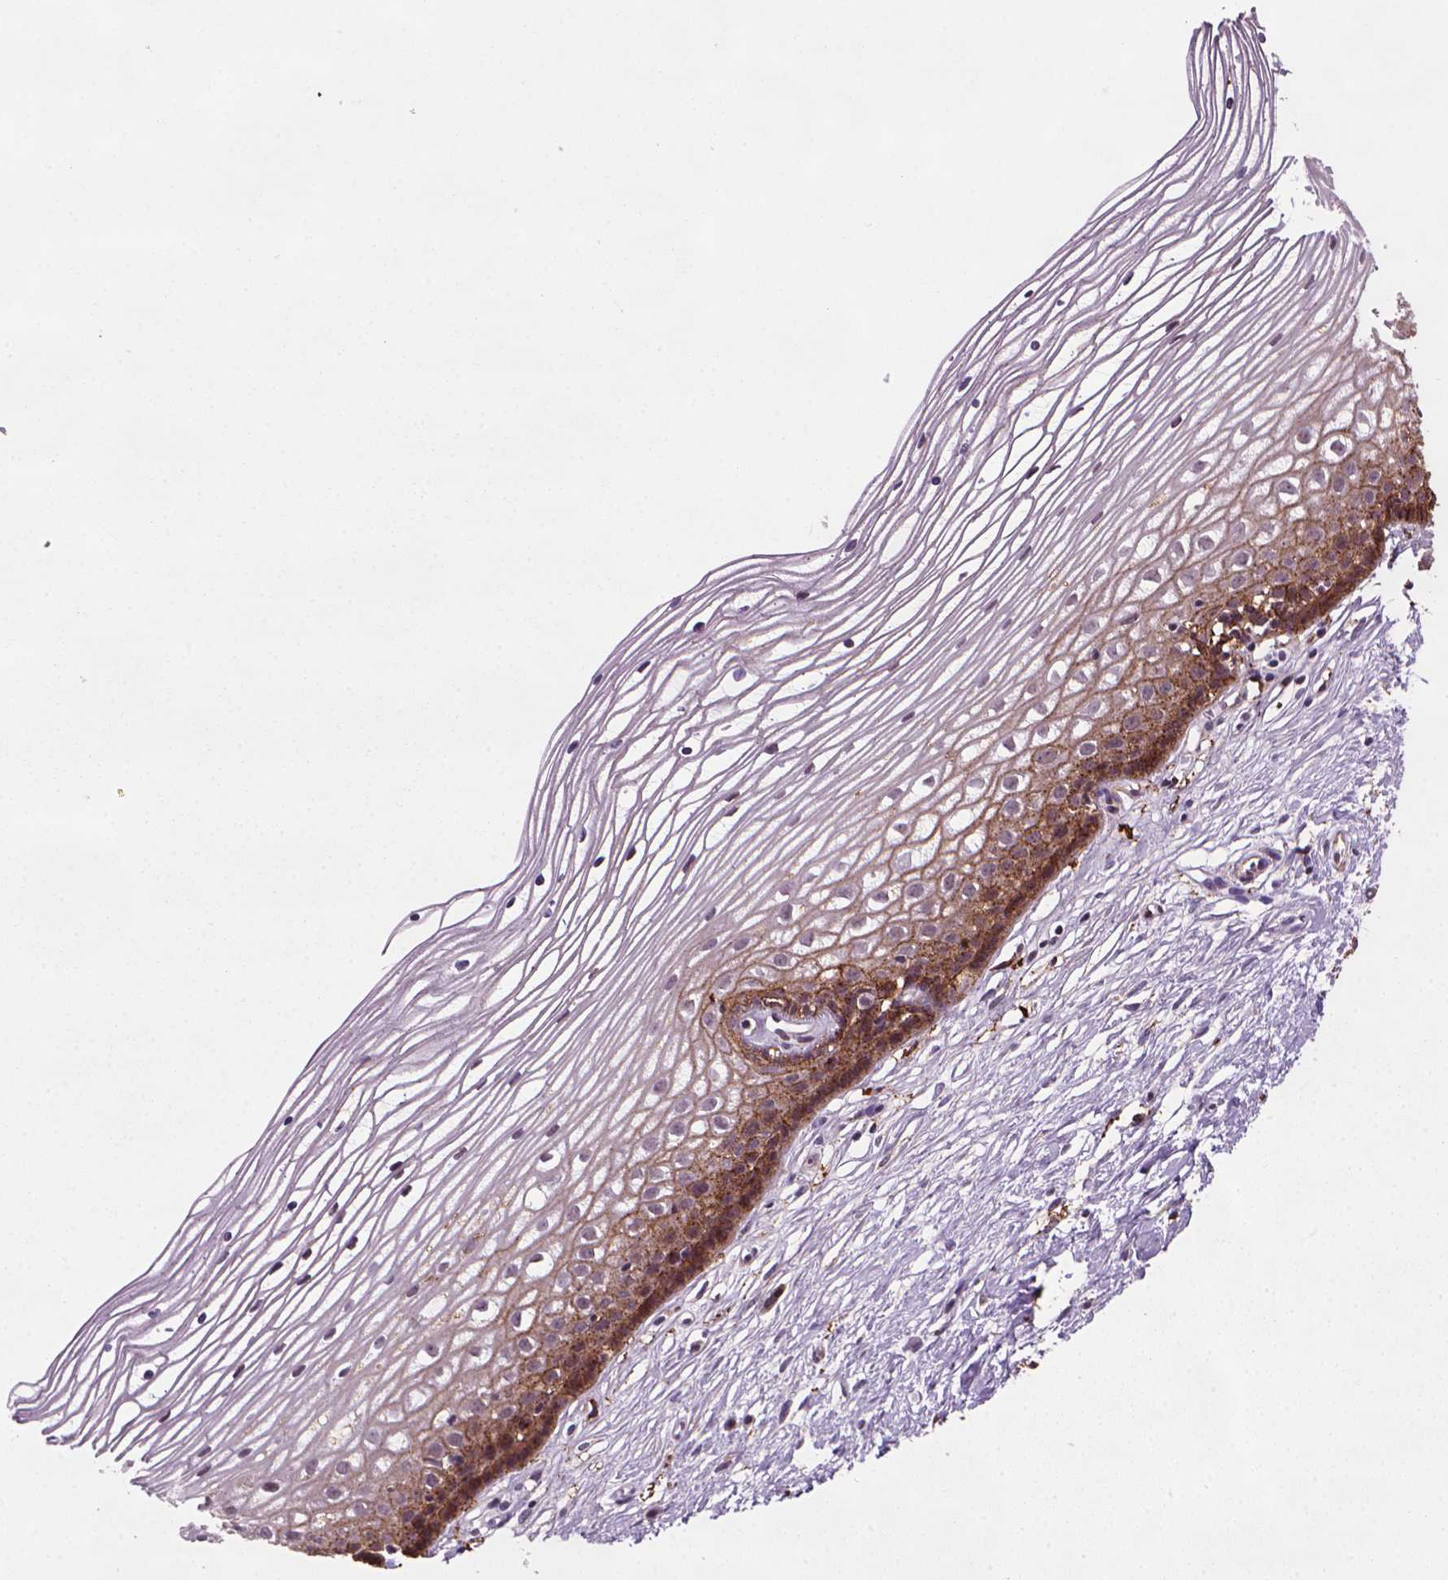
{"staining": {"intensity": "moderate", "quantity": ">75%", "location": "cytoplasmic/membranous"}, "tissue": "cervix", "cell_type": "Glandular cells", "image_type": "normal", "snomed": [{"axis": "morphology", "description": "Normal tissue, NOS"}, {"axis": "topography", "description": "Cervix"}], "caption": "A brown stain labels moderate cytoplasmic/membranous expression of a protein in glandular cells of normal cervix.", "gene": "MARCKS", "patient": {"sex": "female", "age": 40}}